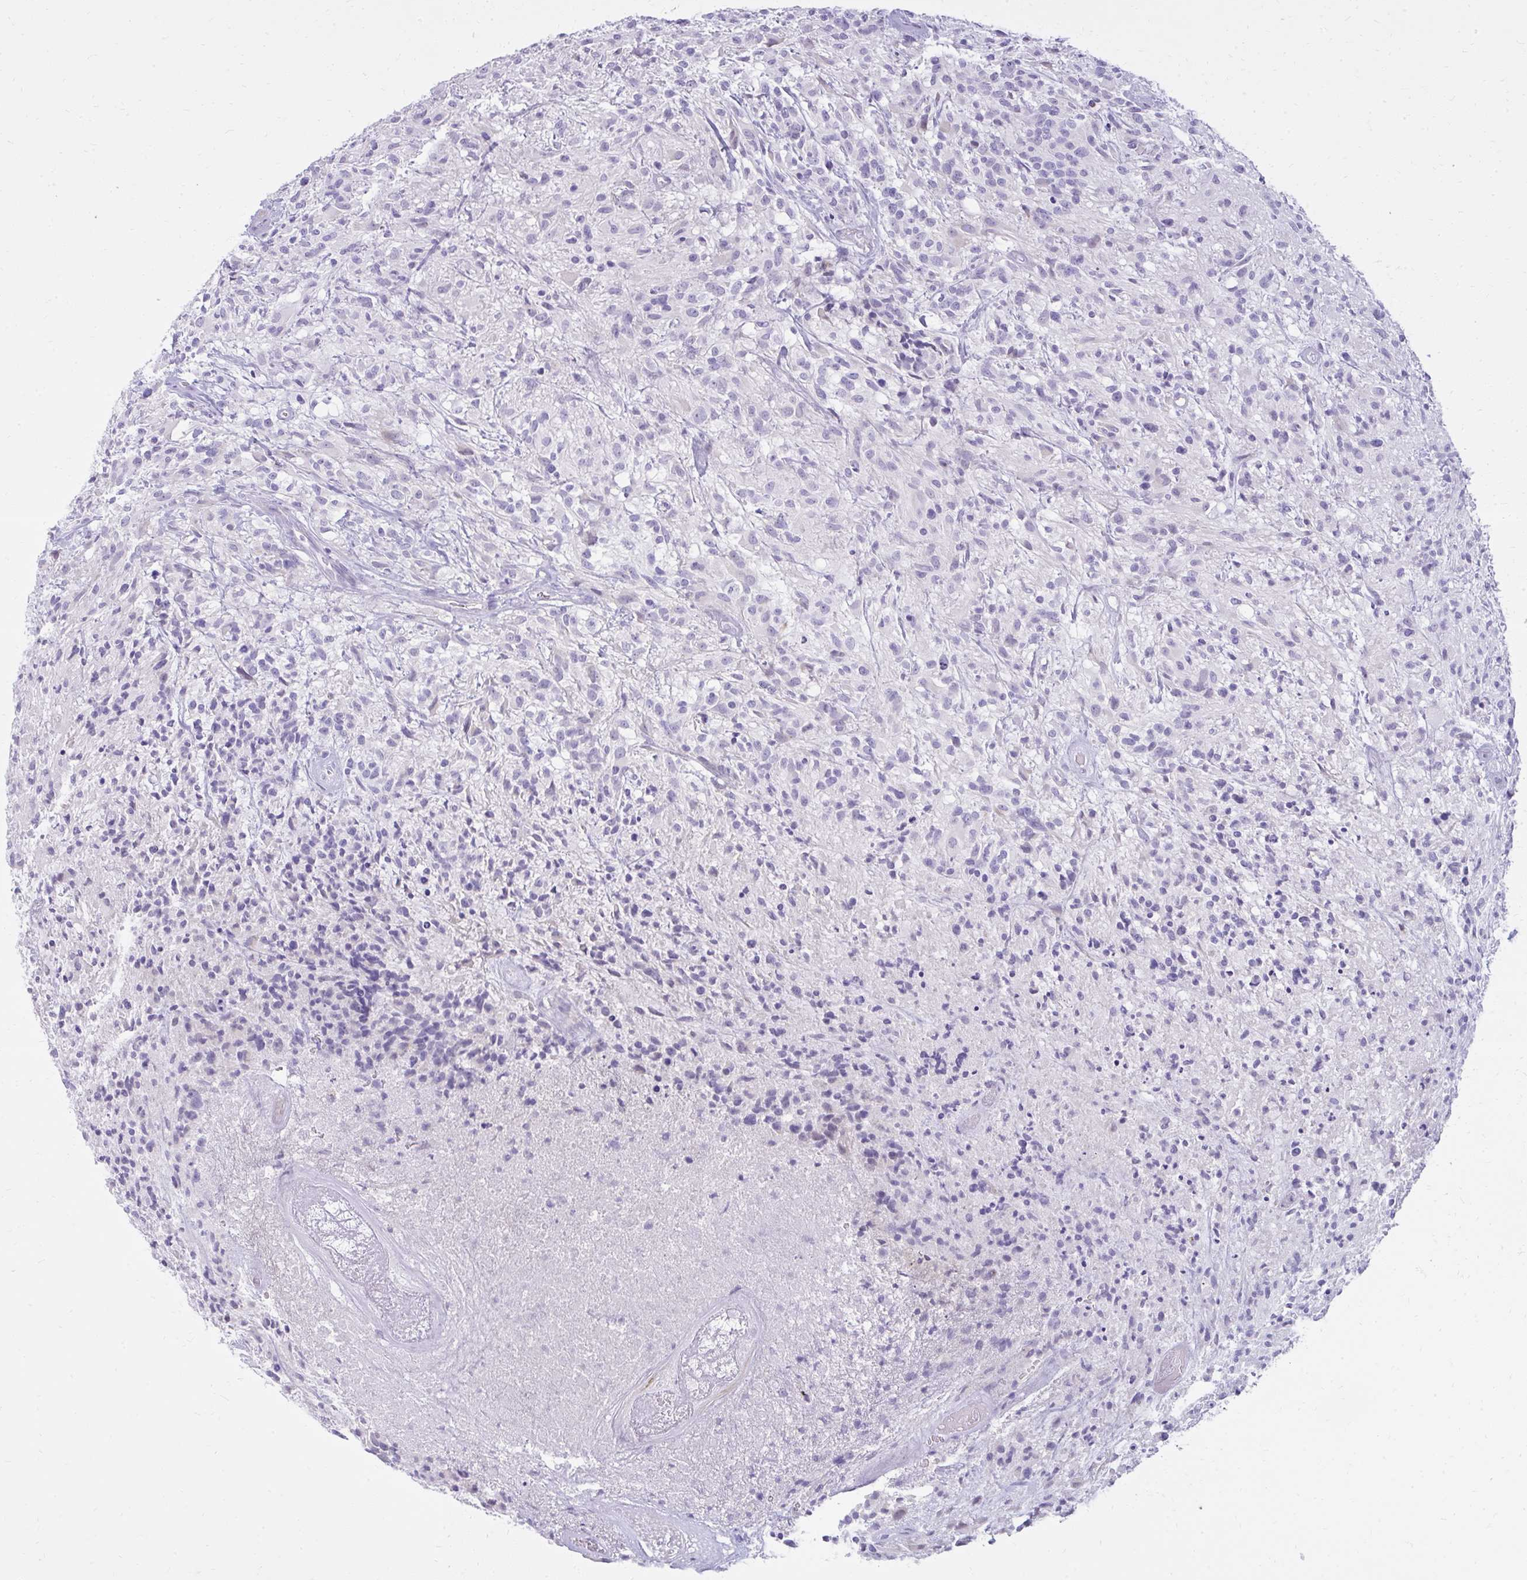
{"staining": {"intensity": "negative", "quantity": "none", "location": "none"}, "tissue": "glioma", "cell_type": "Tumor cells", "image_type": "cancer", "snomed": [{"axis": "morphology", "description": "Glioma, malignant, High grade"}, {"axis": "topography", "description": "Brain"}], "caption": "Immunohistochemistry micrograph of malignant high-grade glioma stained for a protein (brown), which displays no positivity in tumor cells.", "gene": "PRAP1", "patient": {"sex": "female", "age": 67}}